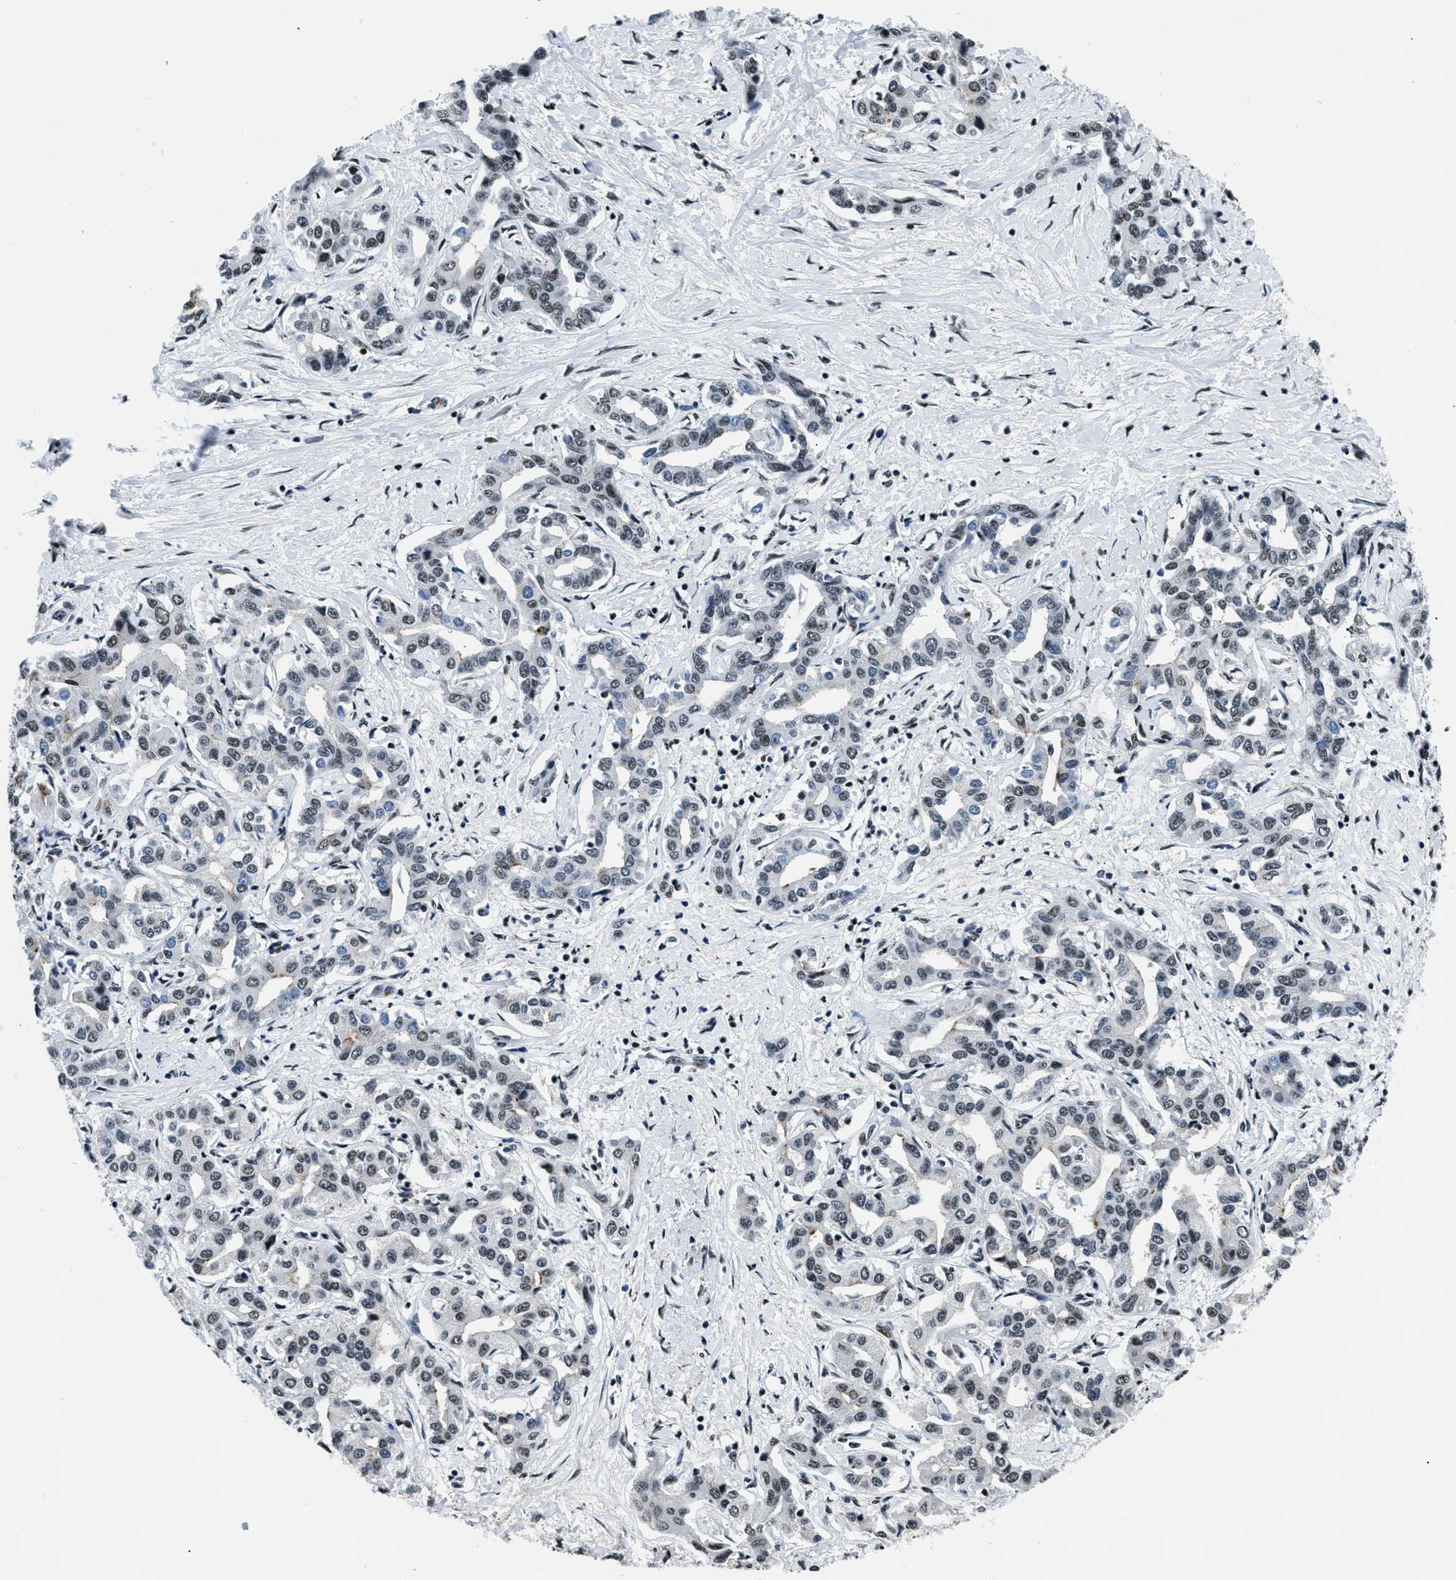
{"staining": {"intensity": "strong", "quantity": ">75%", "location": "nuclear"}, "tissue": "liver cancer", "cell_type": "Tumor cells", "image_type": "cancer", "snomed": [{"axis": "morphology", "description": "Cholangiocarcinoma"}, {"axis": "topography", "description": "Liver"}], "caption": "Immunohistochemistry (DAB (3,3'-diaminobenzidine)) staining of liver cancer (cholangiocarcinoma) demonstrates strong nuclear protein staining in about >75% of tumor cells. Using DAB (brown) and hematoxylin (blue) stains, captured at high magnification using brightfield microscopy.", "gene": "SMARCB1", "patient": {"sex": "male", "age": 59}}